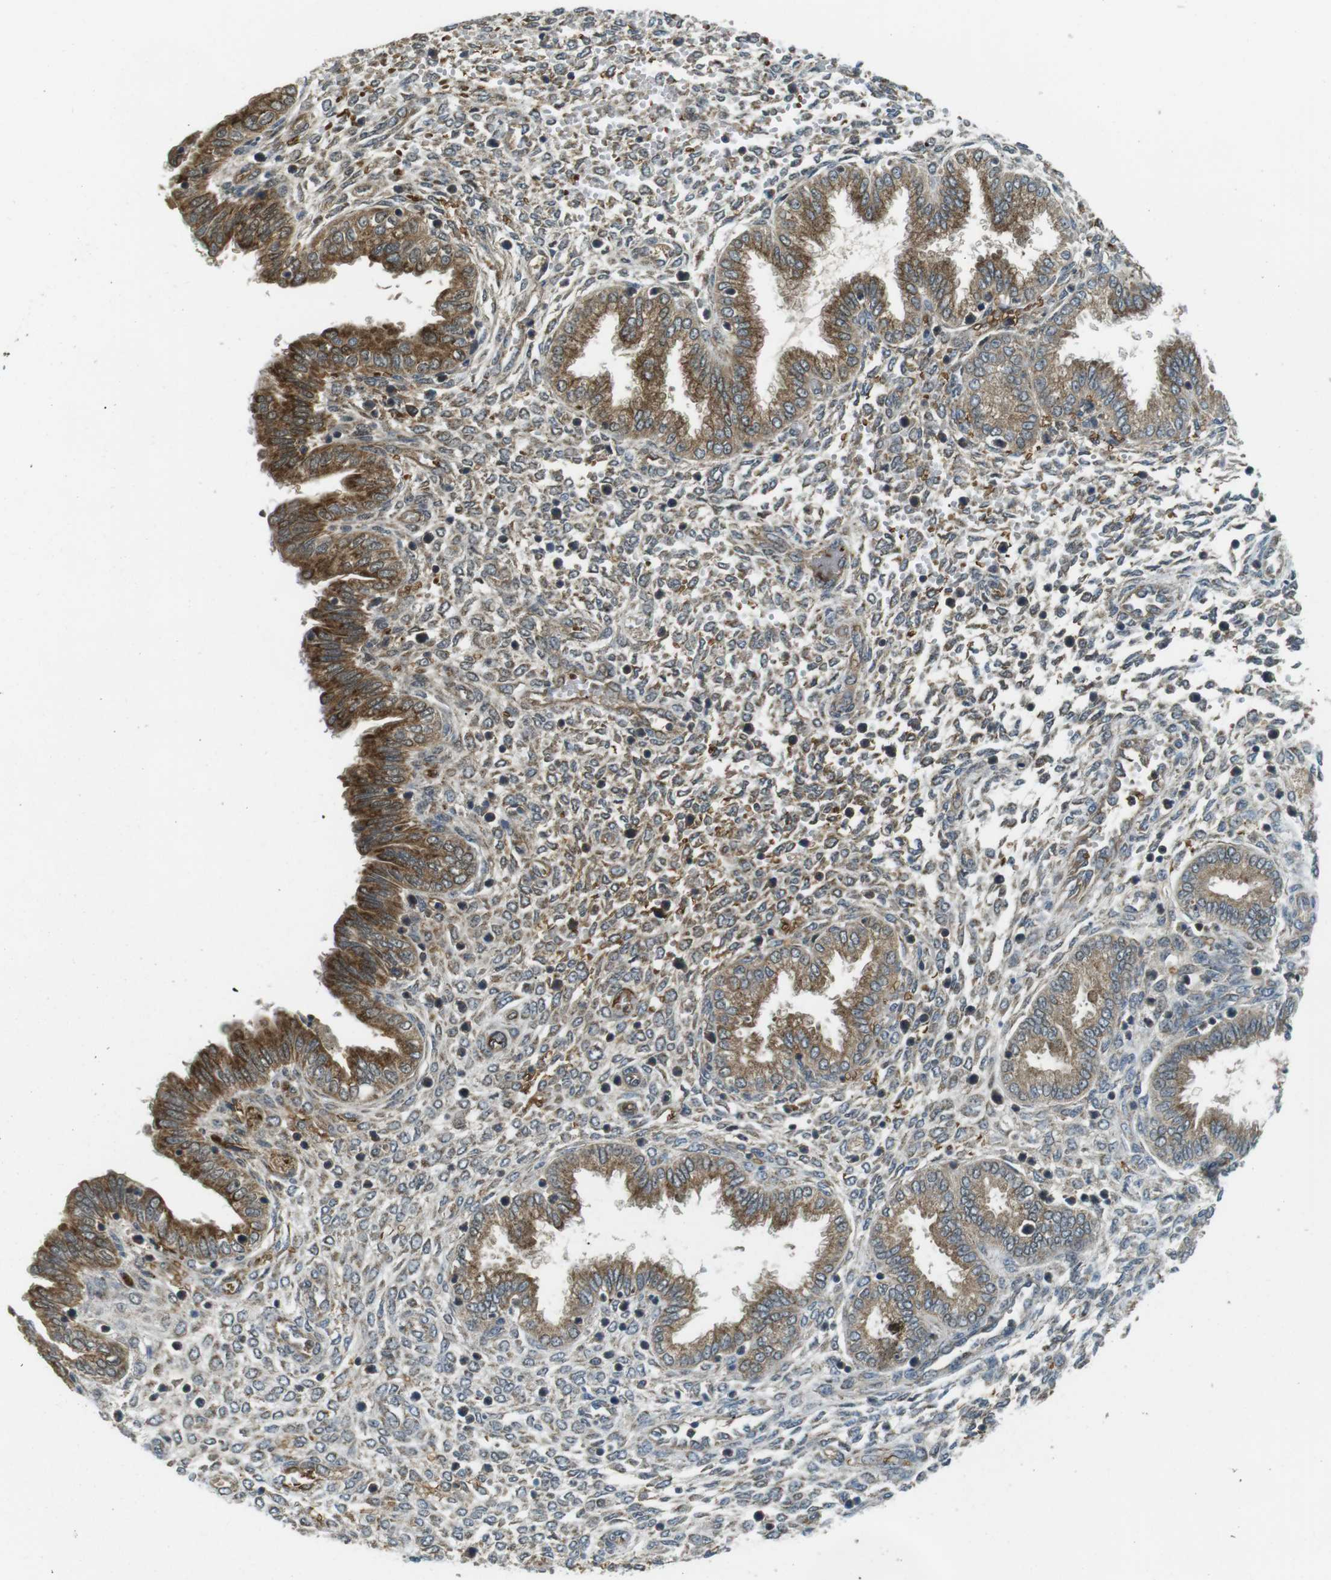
{"staining": {"intensity": "moderate", "quantity": ">75%", "location": "cytoplasmic/membranous"}, "tissue": "endometrium", "cell_type": "Cells in endometrial stroma", "image_type": "normal", "snomed": [{"axis": "morphology", "description": "Normal tissue, NOS"}, {"axis": "topography", "description": "Endometrium"}], "caption": "Immunohistochemical staining of unremarkable endometrium exhibits >75% levels of moderate cytoplasmic/membranous protein positivity in about >75% of cells in endometrial stroma. (IHC, brightfield microscopy, high magnification).", "gene": "LRRC3B", "patient": {"sex": "female", "age": 33}}